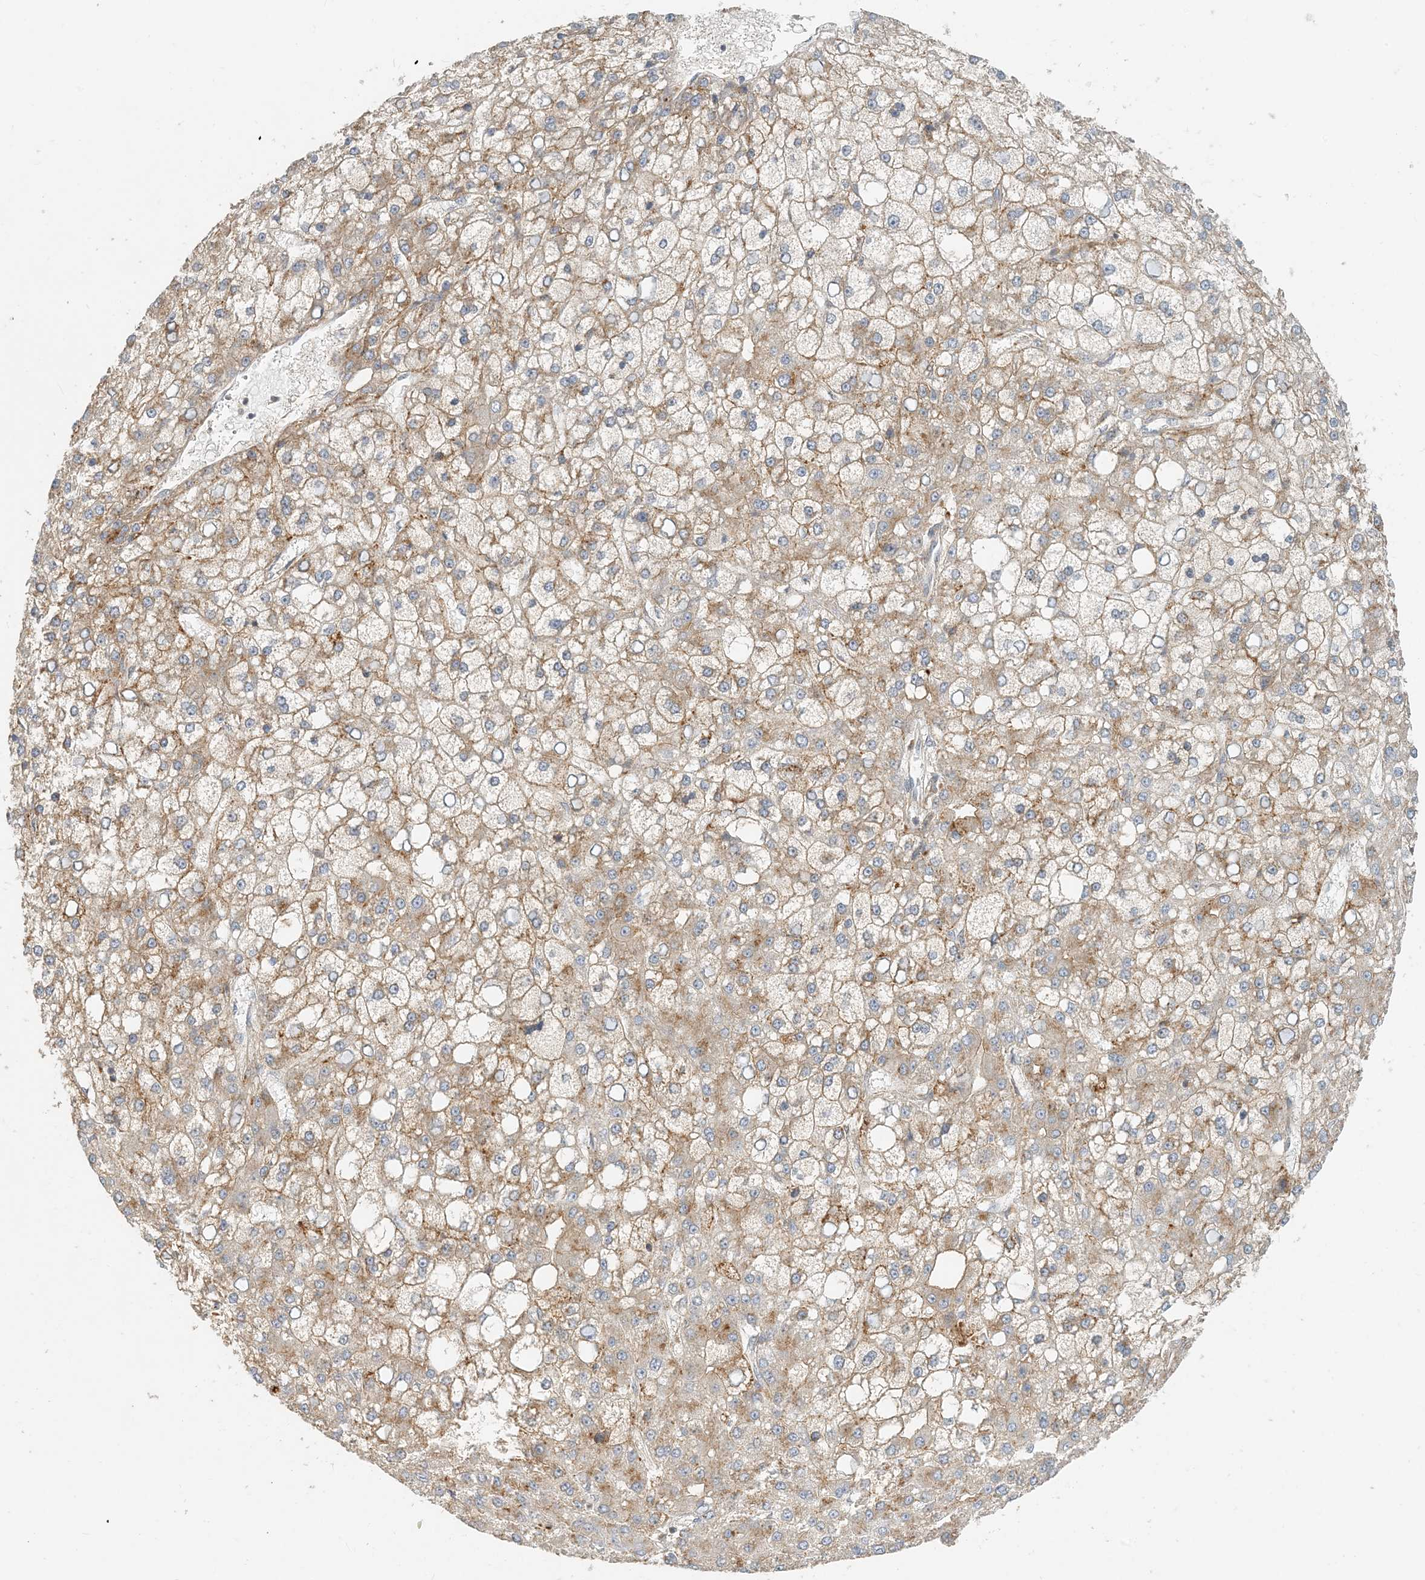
{"staining": {"intensity": "moderate", "quantity": ">75%", "location": "cytoplasmic/membranous"}, "tissue": "liver cancer", "cell_type": "Tumor cells", "image_type": "cancer", "snomed": [{"axis": "morphology", "description": "Carcinoma, Hepatocellular, NOS"}, {"axis": "topography", "description": "Liver"}], "caption": "Immunohistochemical staining of hepatocellular carcinoma (liver) exhibits moderate cytoplasmic/membranous protein staining in approximately >75% of tumor cells. The protein of interest is stained brown, and the nuclei are stained in blue (DAB (3,3'-diaminobenzidine) IHC with brightfield microscopy, high magnification).", "gene": "SPPL2A", "patient": {"sex": "male", "age": 67}}